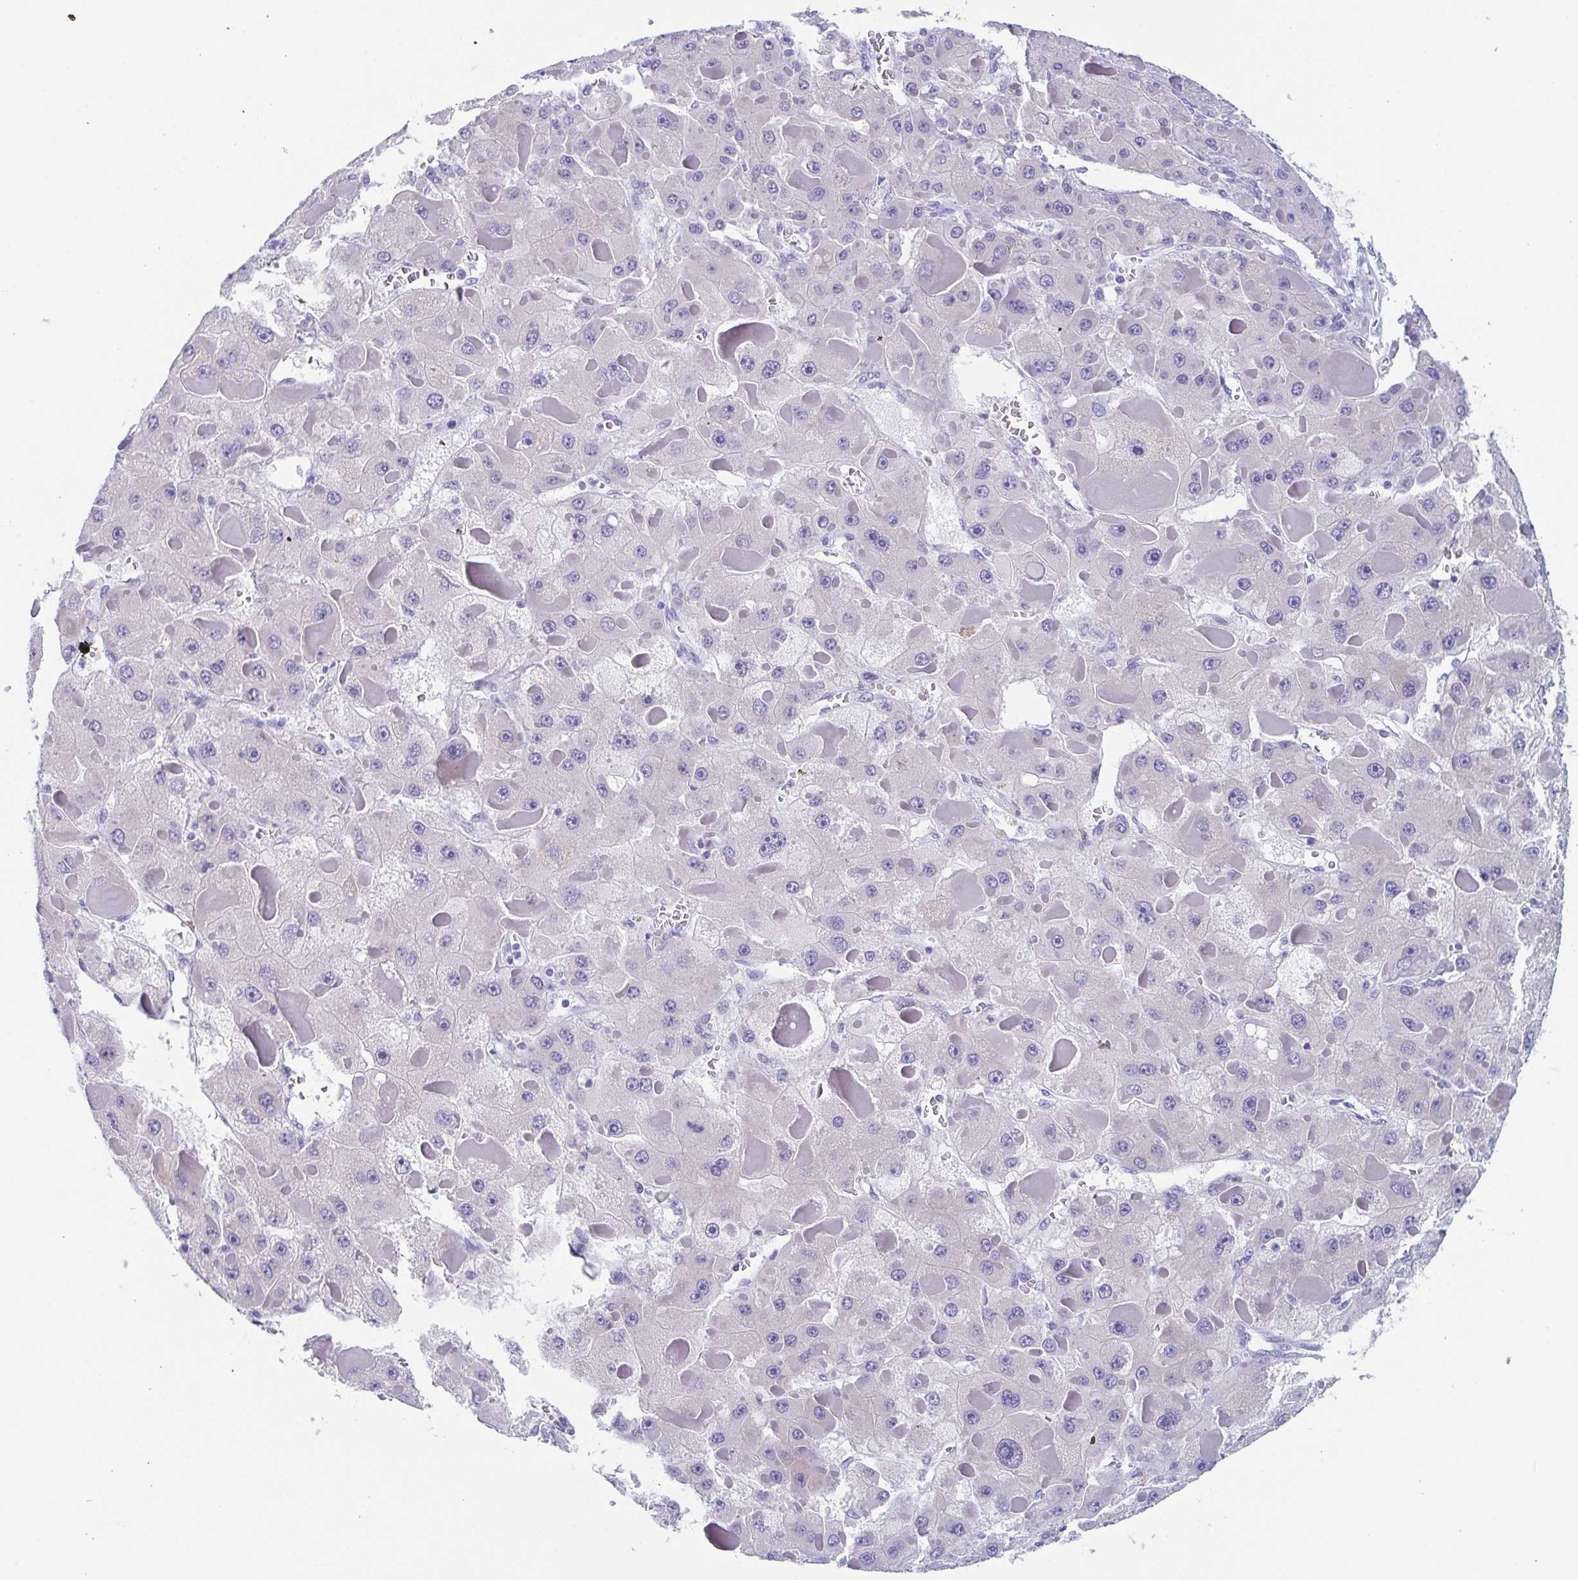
{"staining": {"intensity": "moderate", "quantity": "<25%", "location": "cytoplasmic/membranous"}, "tissue": "liver cancer", "cell_type": "Tumor cells", "image_type": "cancer", "snomed": [{"axis": "morphology", "description": "Carcinoma, Hepatocellular, NOS"}, {"axis": "topography", "description": "Liver"}], "caption": "About <25% of tumor cells in human liver cancer display moderate cytoplasmic/membranous protein staining as visualized by brown immunohistochemical staining.", "gene": "ZPBP", "patient": {"sex": "female", "age": 73}}